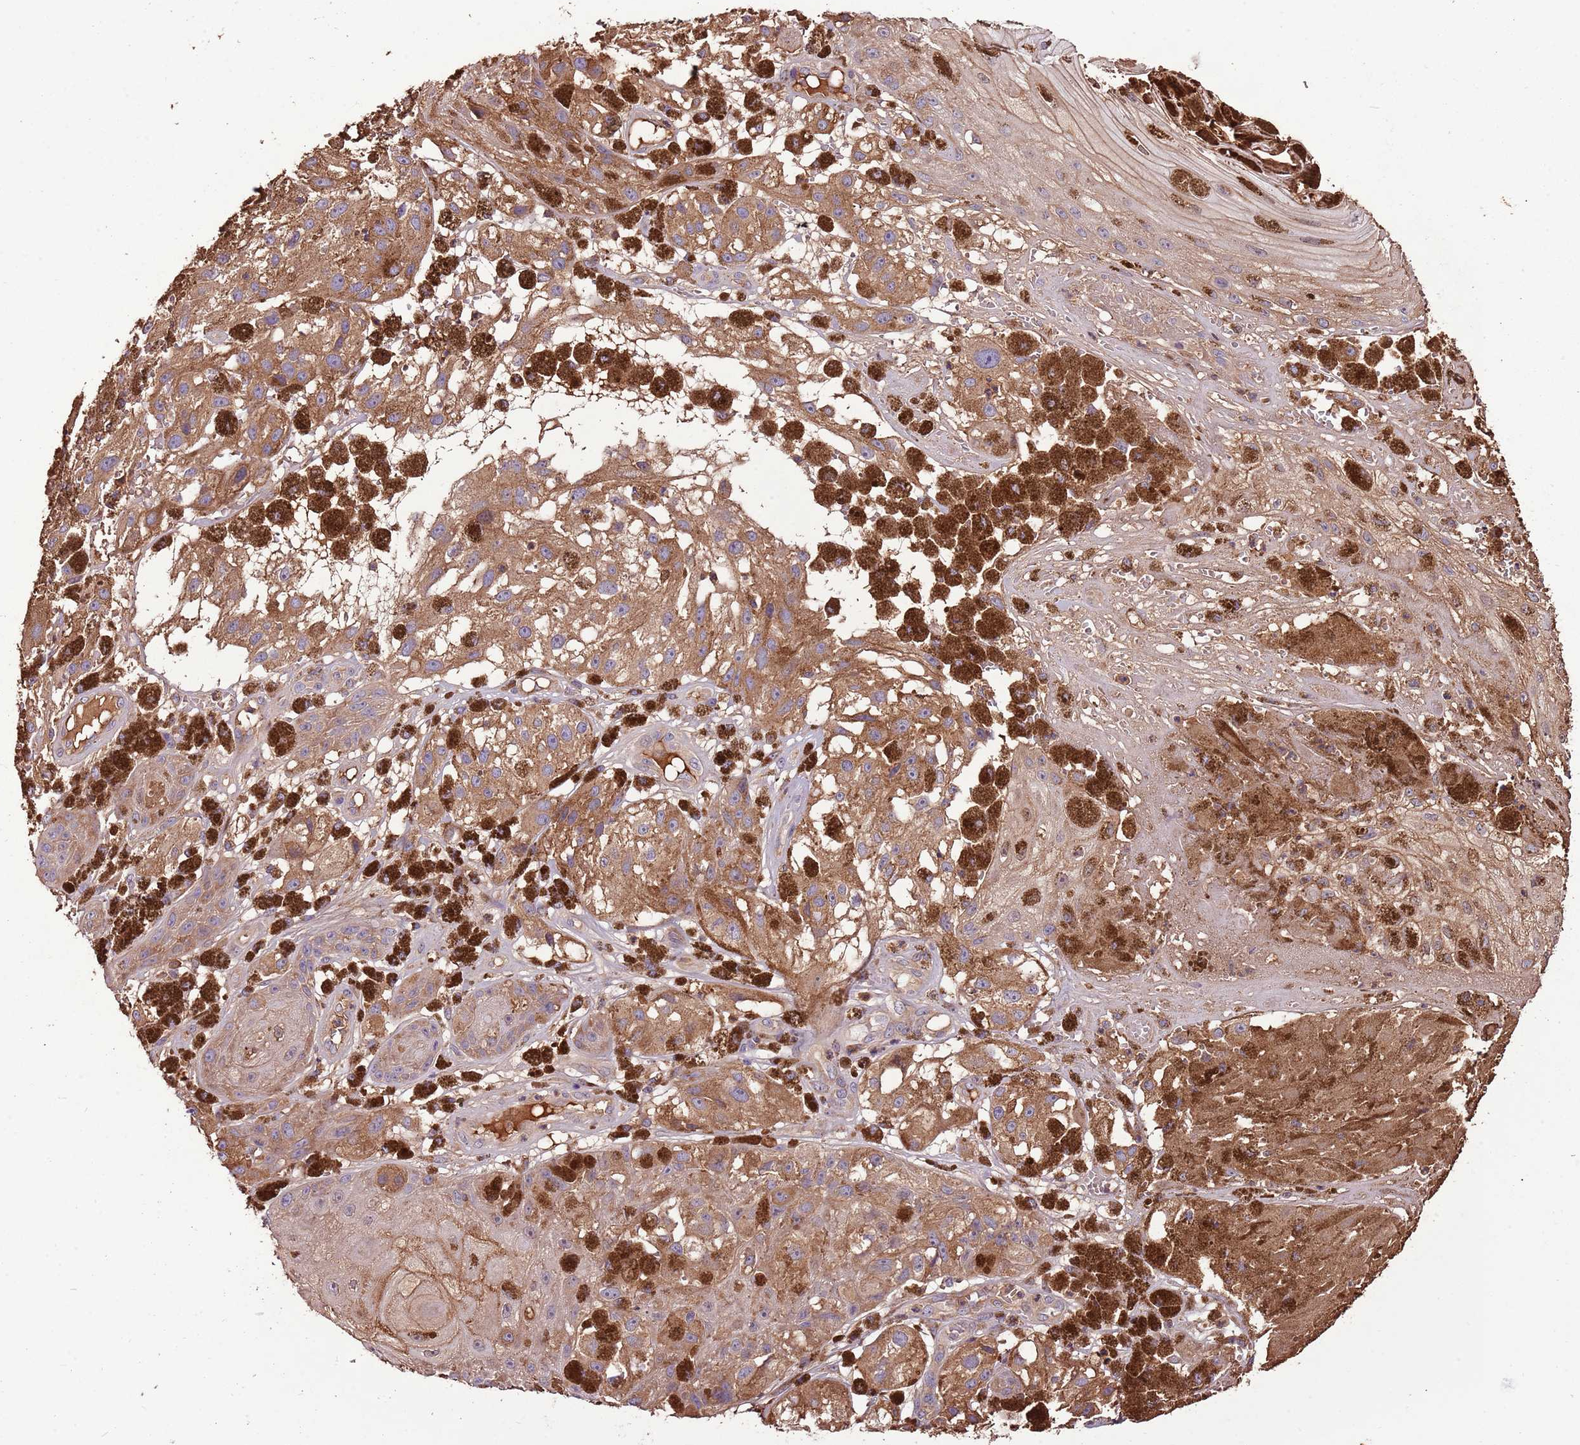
{"staining": {"intensity": "moderate", "quantity": ">75%", "location": "cytoplasmic/membranous"}, "tissue": "melanoma", "cell_type": "Tumor cells", "image_type": "cancer", "snomed": [{"axis": "morphology", "description": "Malignant melanoma, NOS"}, {"axis": "topography", "description": "Skin"}], "caption": "An image of human melanoma stained for a protein displays moderate cytoplasmic/membranous brown staining in tumor cells. The staining was performed using DAB (3,3'-diaminobenzidine), with brown indicating positive protein expression. Nuclei are stained blue with hematoxylin.", "gene": "DENR", "patient": {"sex": "male", "age": 88}}